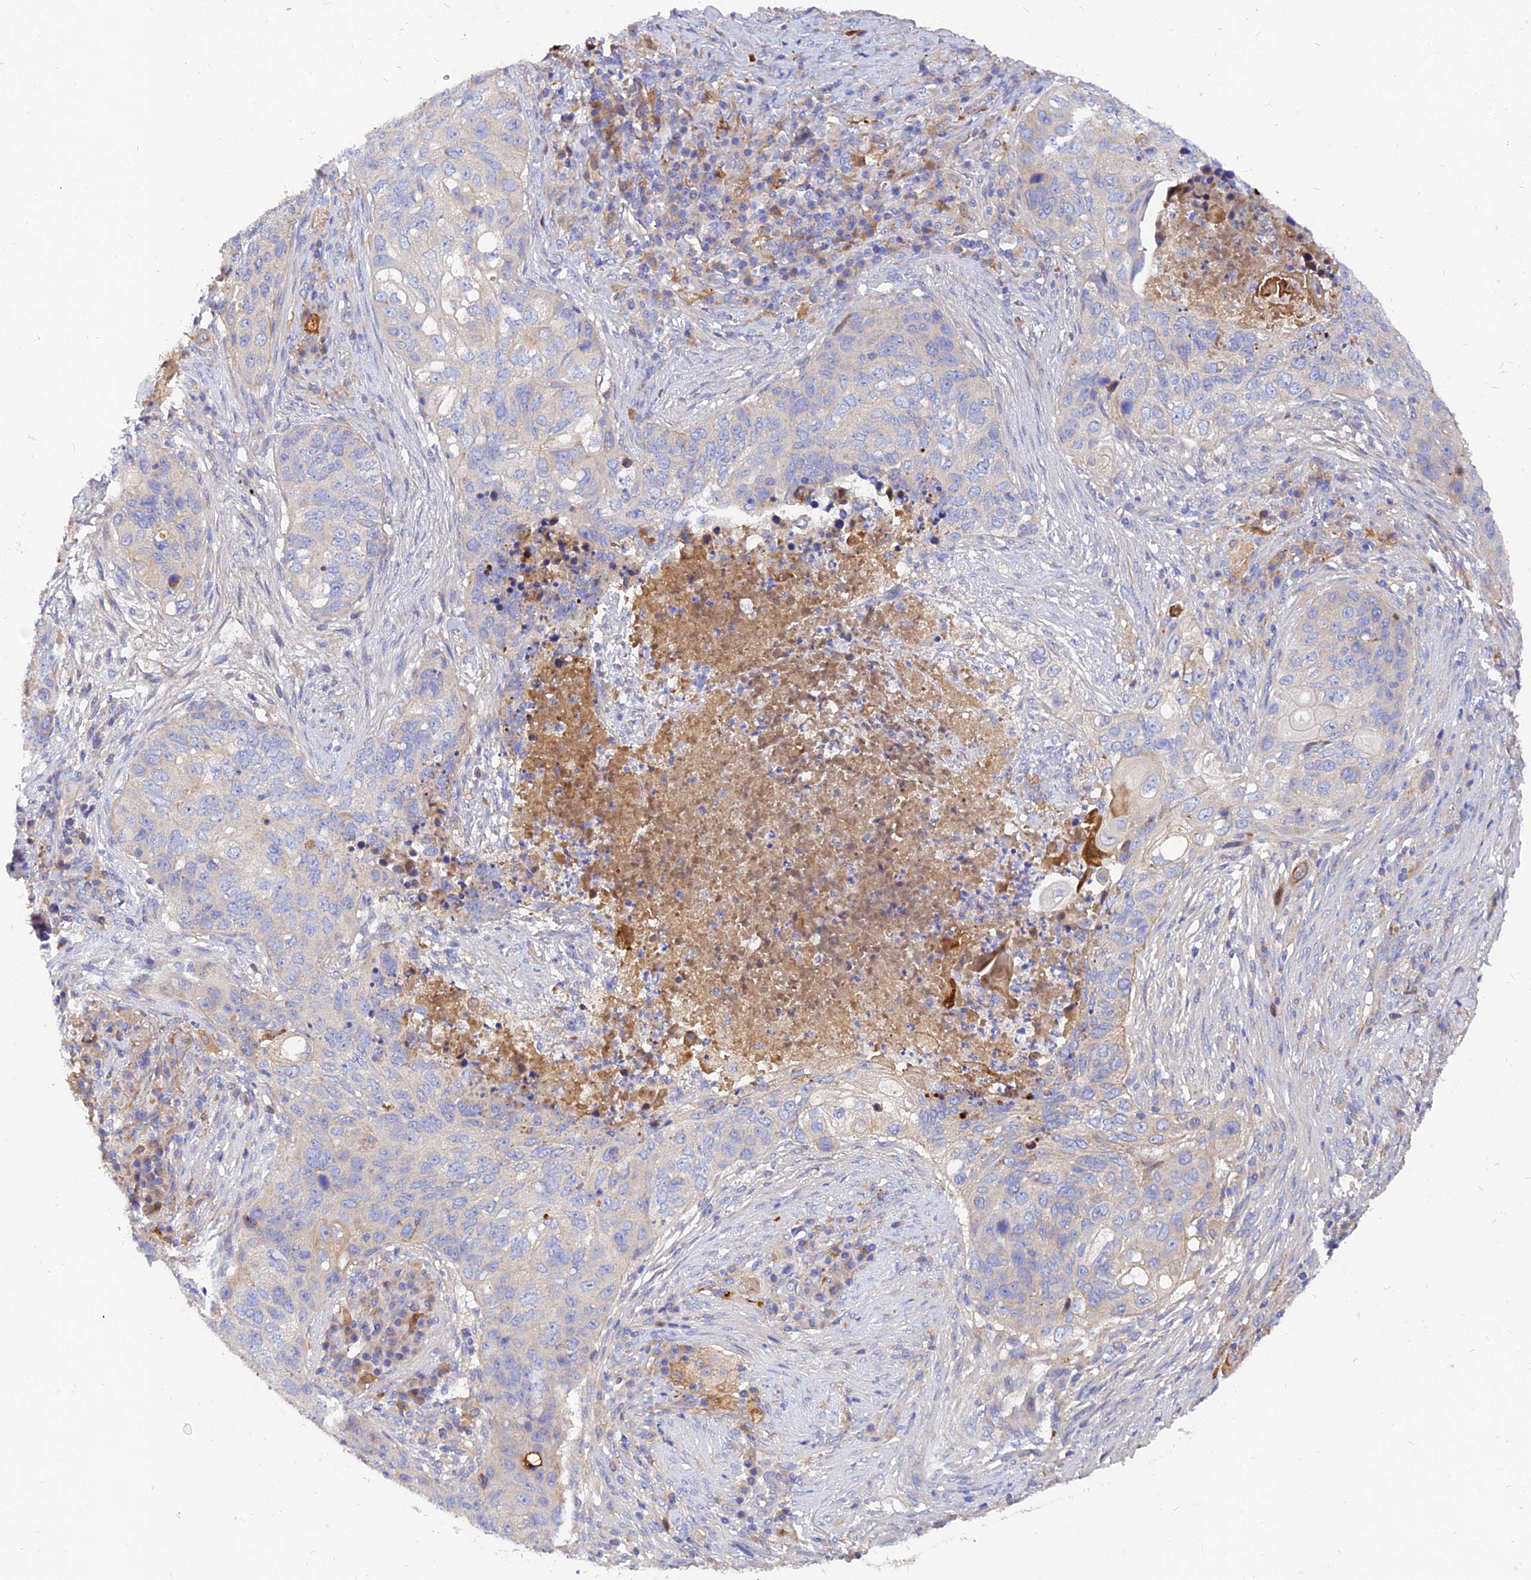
{"staining": {"intensity": "moderate", "quantity": "<25%", "location": "cytoplasmic/membranous"}, "tissue": "lung cancer", "cell_type": "Tumor cells", "image_type": "cancer", "snomed": [{"axis": "morphology", "description": "Squamous cell carcinoma, NOS"}, {"axis": "topography", "description": "Lung"}], "caption": "Immunohistochemical staining of human squamous cell carcinoma (lung) shows low levels of moderate cytoplasmic/membranous staining in approximately <25% of tumor cells.", "gene": "MROH1", "patient": {"sex": "female", "age": 63}}